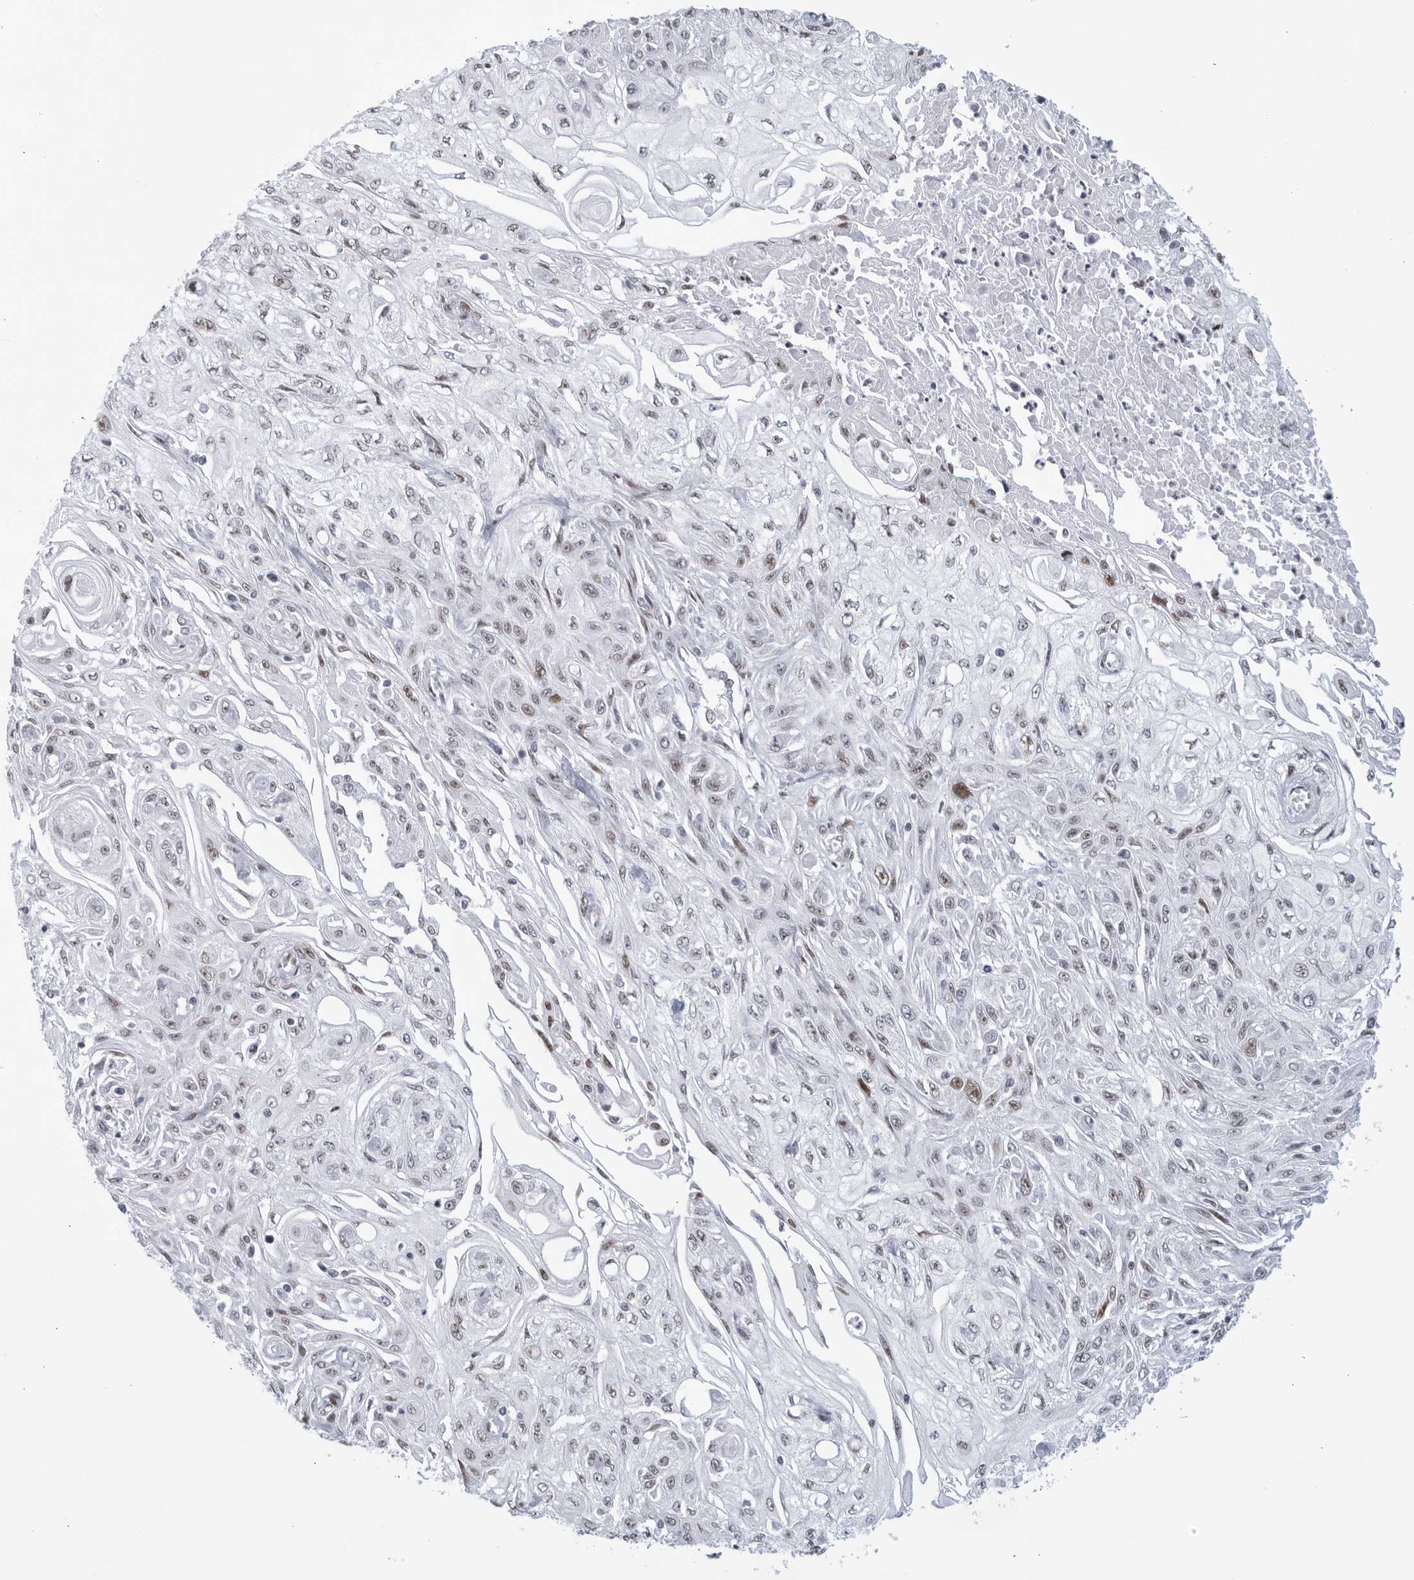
{"staining": {"intensity": "moderate", "quantity": "<25%", "location": "nuclear"}, "tissue": "skin cancer", "cell_type": "Tumor cells", "image_type": "cancer", "snomed": [{"axis": "morphology", "description": "Squamous cell carcinoma, NOS"}, {"axis": "morphology", "description": "Squamous cell carcinoma, metastatic, NOS"}, {"axis": "topography", "description": "Skin"}, {"axis": "topography", "description": "Lymph node"}], "caption": "Skin cancer stained for a protein (brown) exhibits moderate nuclear positive positivity in about <25% of tumor cells.", "gene": "HP1BP3", "patient": {"sex": "male", "age": 75}}